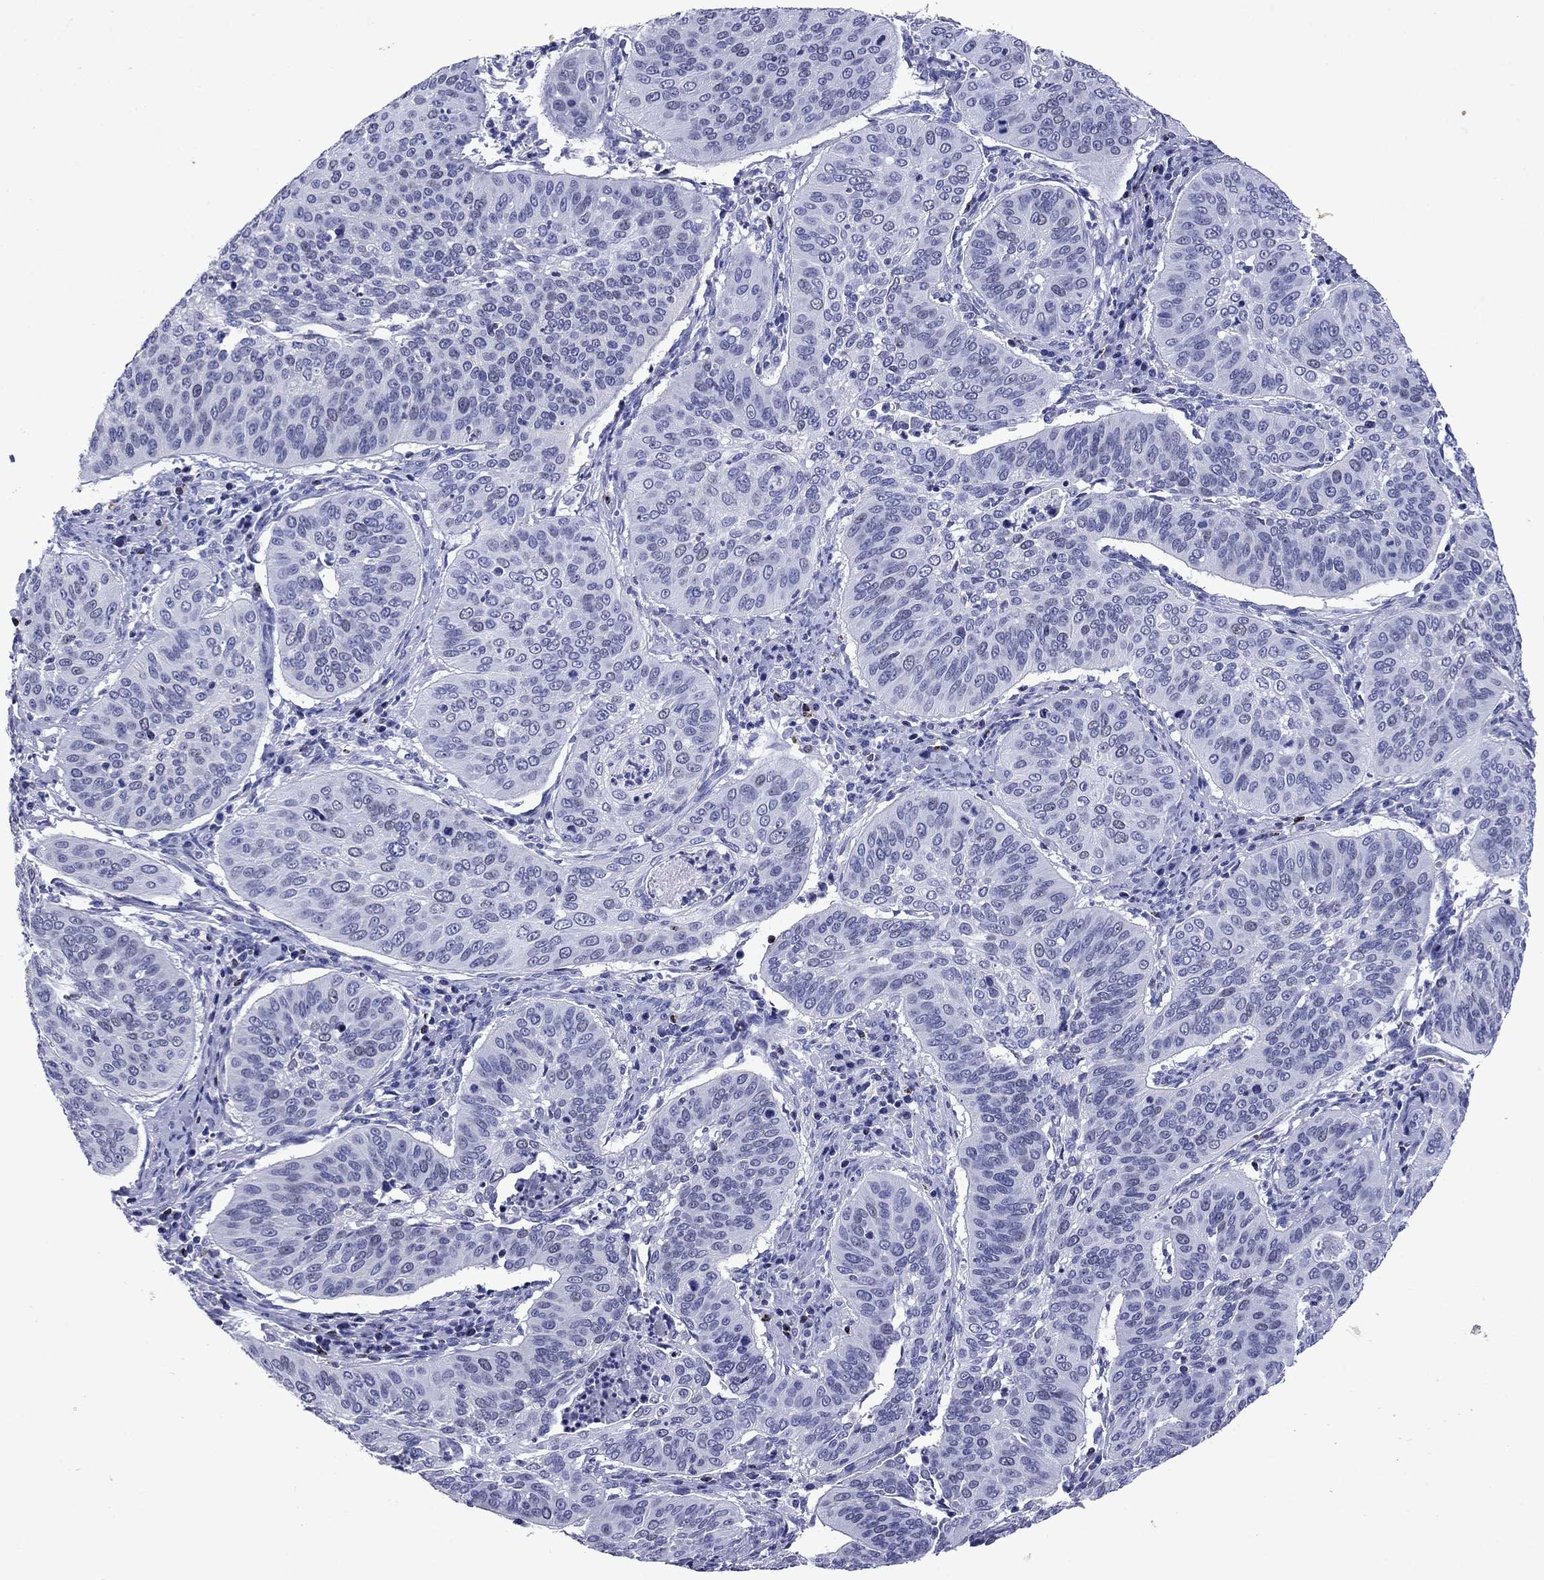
{"staining": {"intensity": "negative", "quantity": "none", "location": "none"}, "tissue": "cervical cancer", "cell_type": "Tumor cells", "image_type": "cancer", "snomed": [{"axis": "morphology", "description": "Normal tissue, NOS"}, {"axis": "morphology", "description": "Squamous cell carcinoma, NOS"}, {"axis": "topography", "description": "Cervix"}], "caption": "Tumor cells are negative for protein expression in human cervical squamous cell carcinoma.", "gene": "GZMK", "patient": {"sex": "female", "age": 39}}